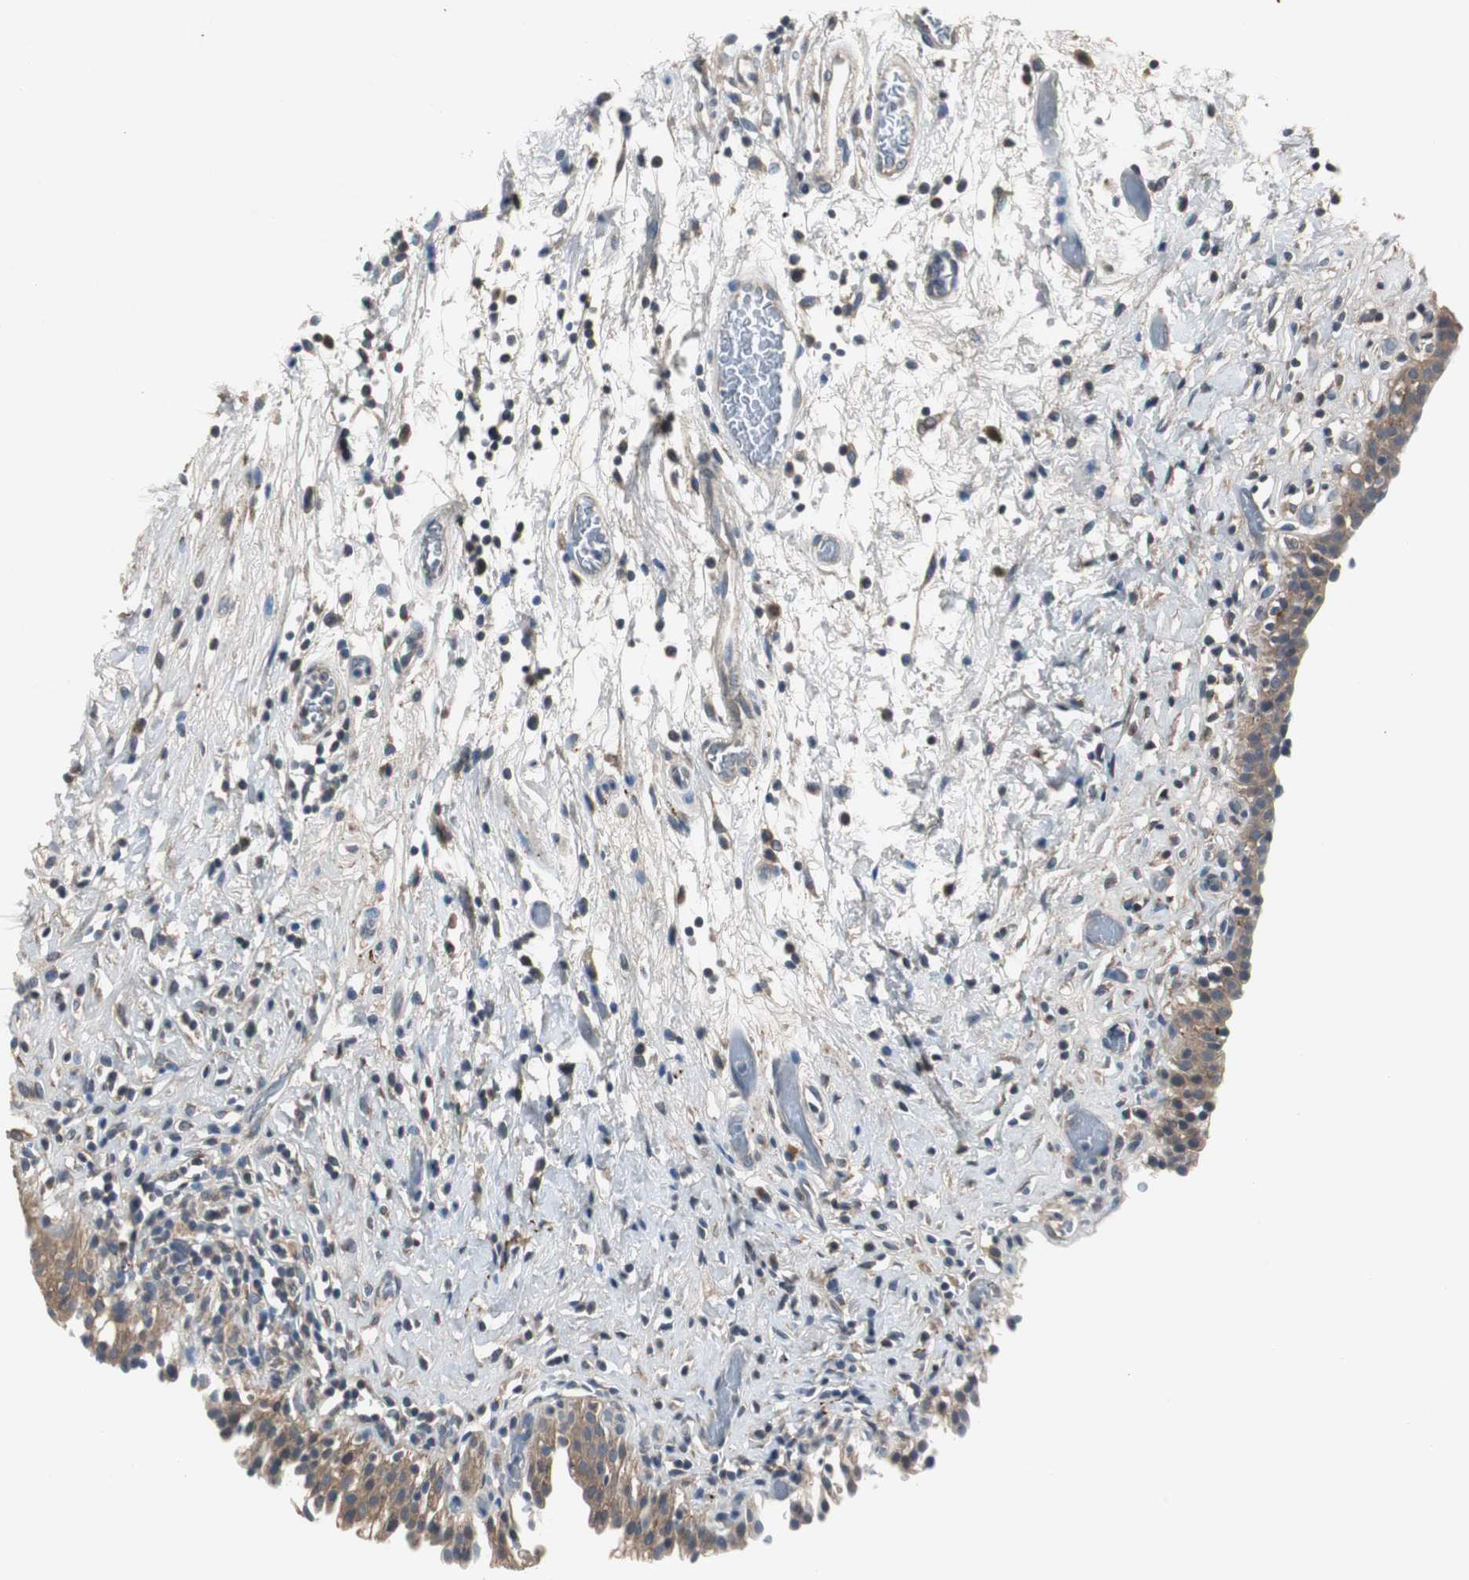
{"staining": {"intensity": "moderate", "quantity": ">75%", "location": "cytoplasmic/membranous"}, "tissue": "urinary bladder", "cell_type": "Urothelial cells", "image_type": "normal", "snomed": [{"axis": "morphology", "description": "Normal tissue, NOS"}, {"axis": "topography", "description": "Urinary bladder"}], "caption": "This is an image of IHC staining of normal urinary bladder, which shows moderate positivity in the cytoplasmic/membranous of urothelial cells.", "gene": "PTPRN2", "patient": {"sex": "male", "age": 51}}